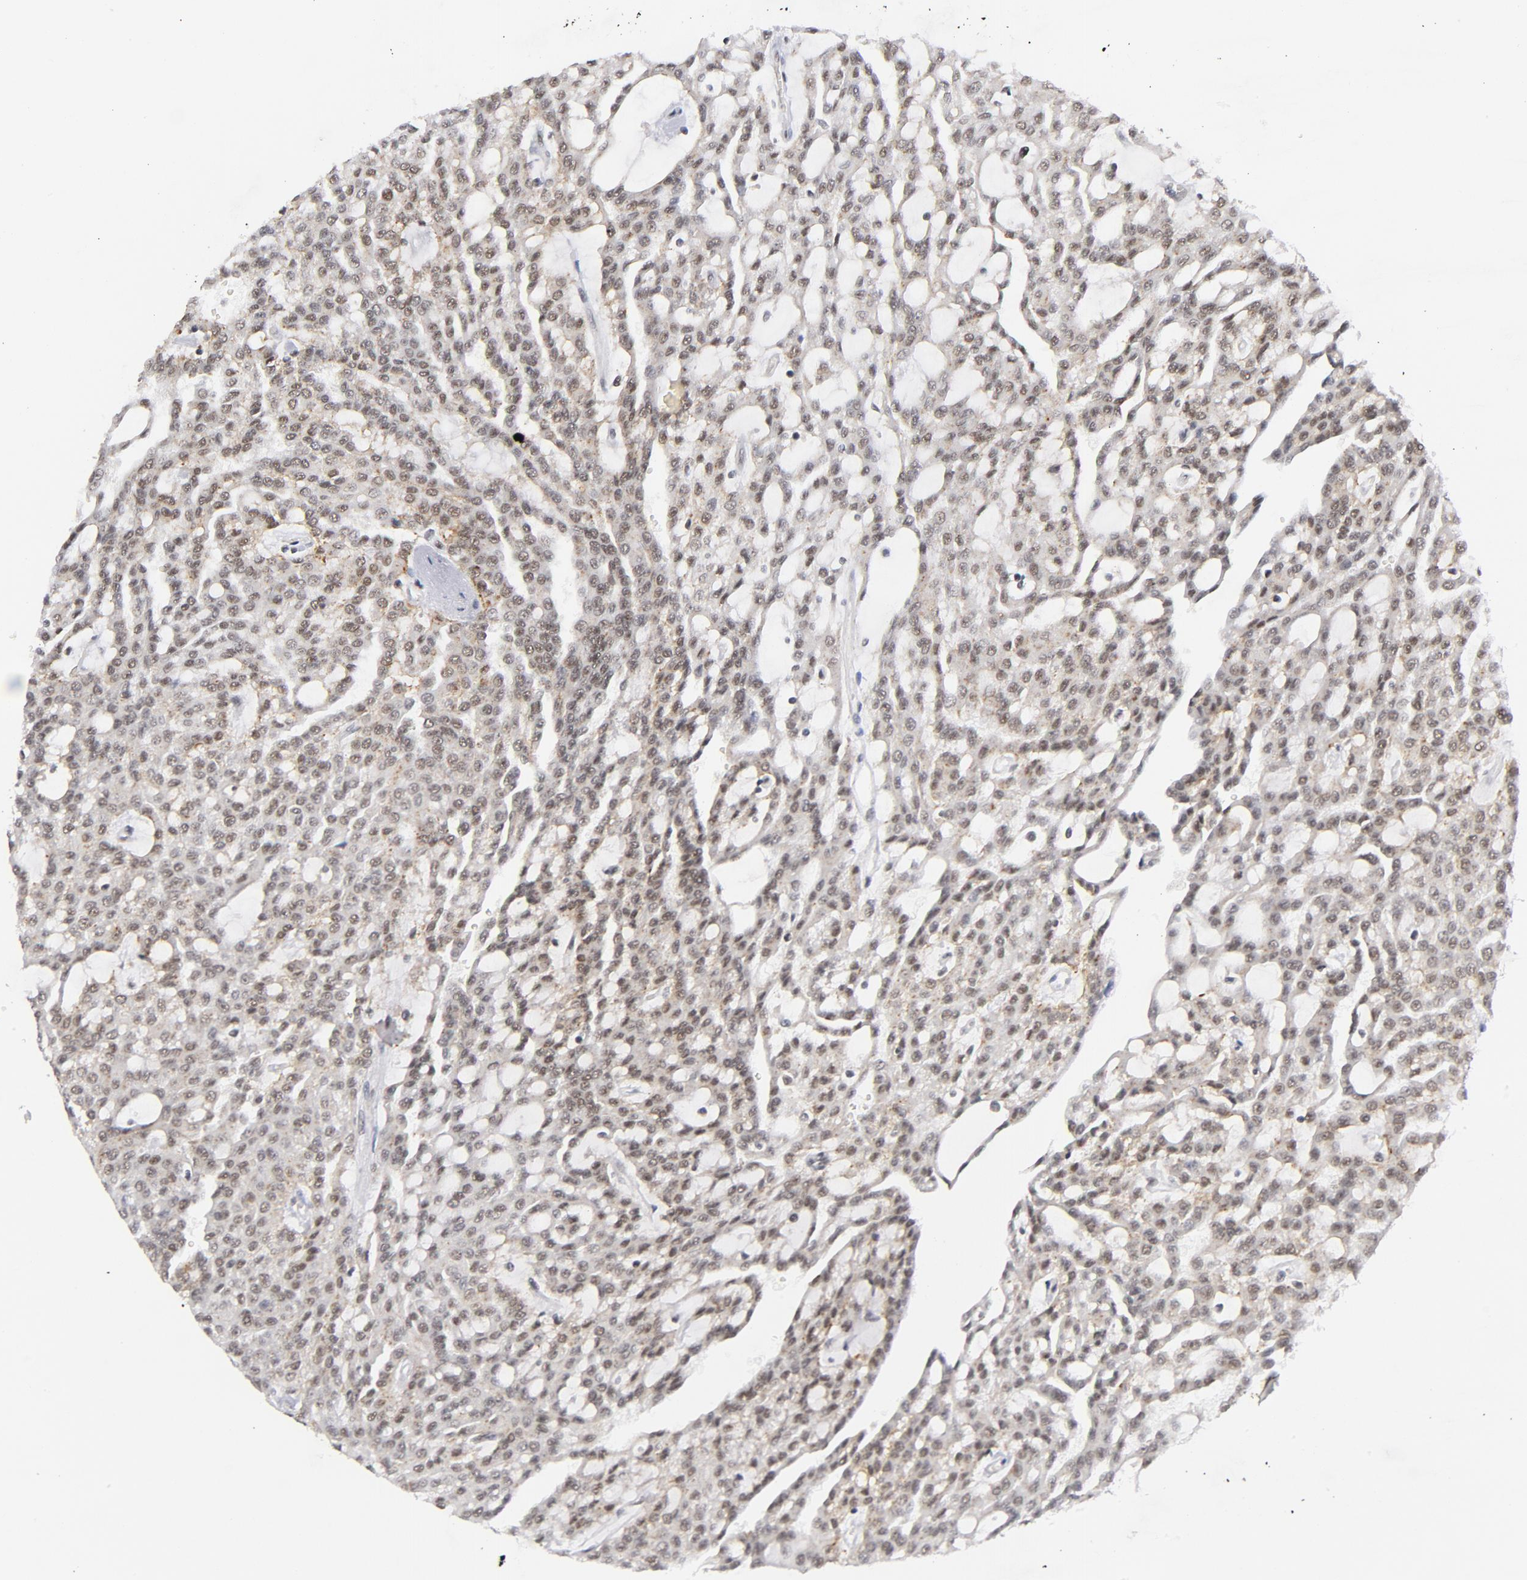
{"staining": {"intensity": "moderate", "quantity": ">75%", "location": "nuclear"}, "tissue": "renal cancer", "cell_type": "Tumor cells", "image_type": "cancer", "snomed": [{"axis": "morphology", "description": "Adenocarcinoma, NOS"}, {"axis": "topography", "description": "Kidney"}], "caption": "A brown stain shows moderate nuclear expression of a protein in human renal cancer tumor cells.", "gene": "BAP1", "patient": {"sex": "male", "age": 63}}